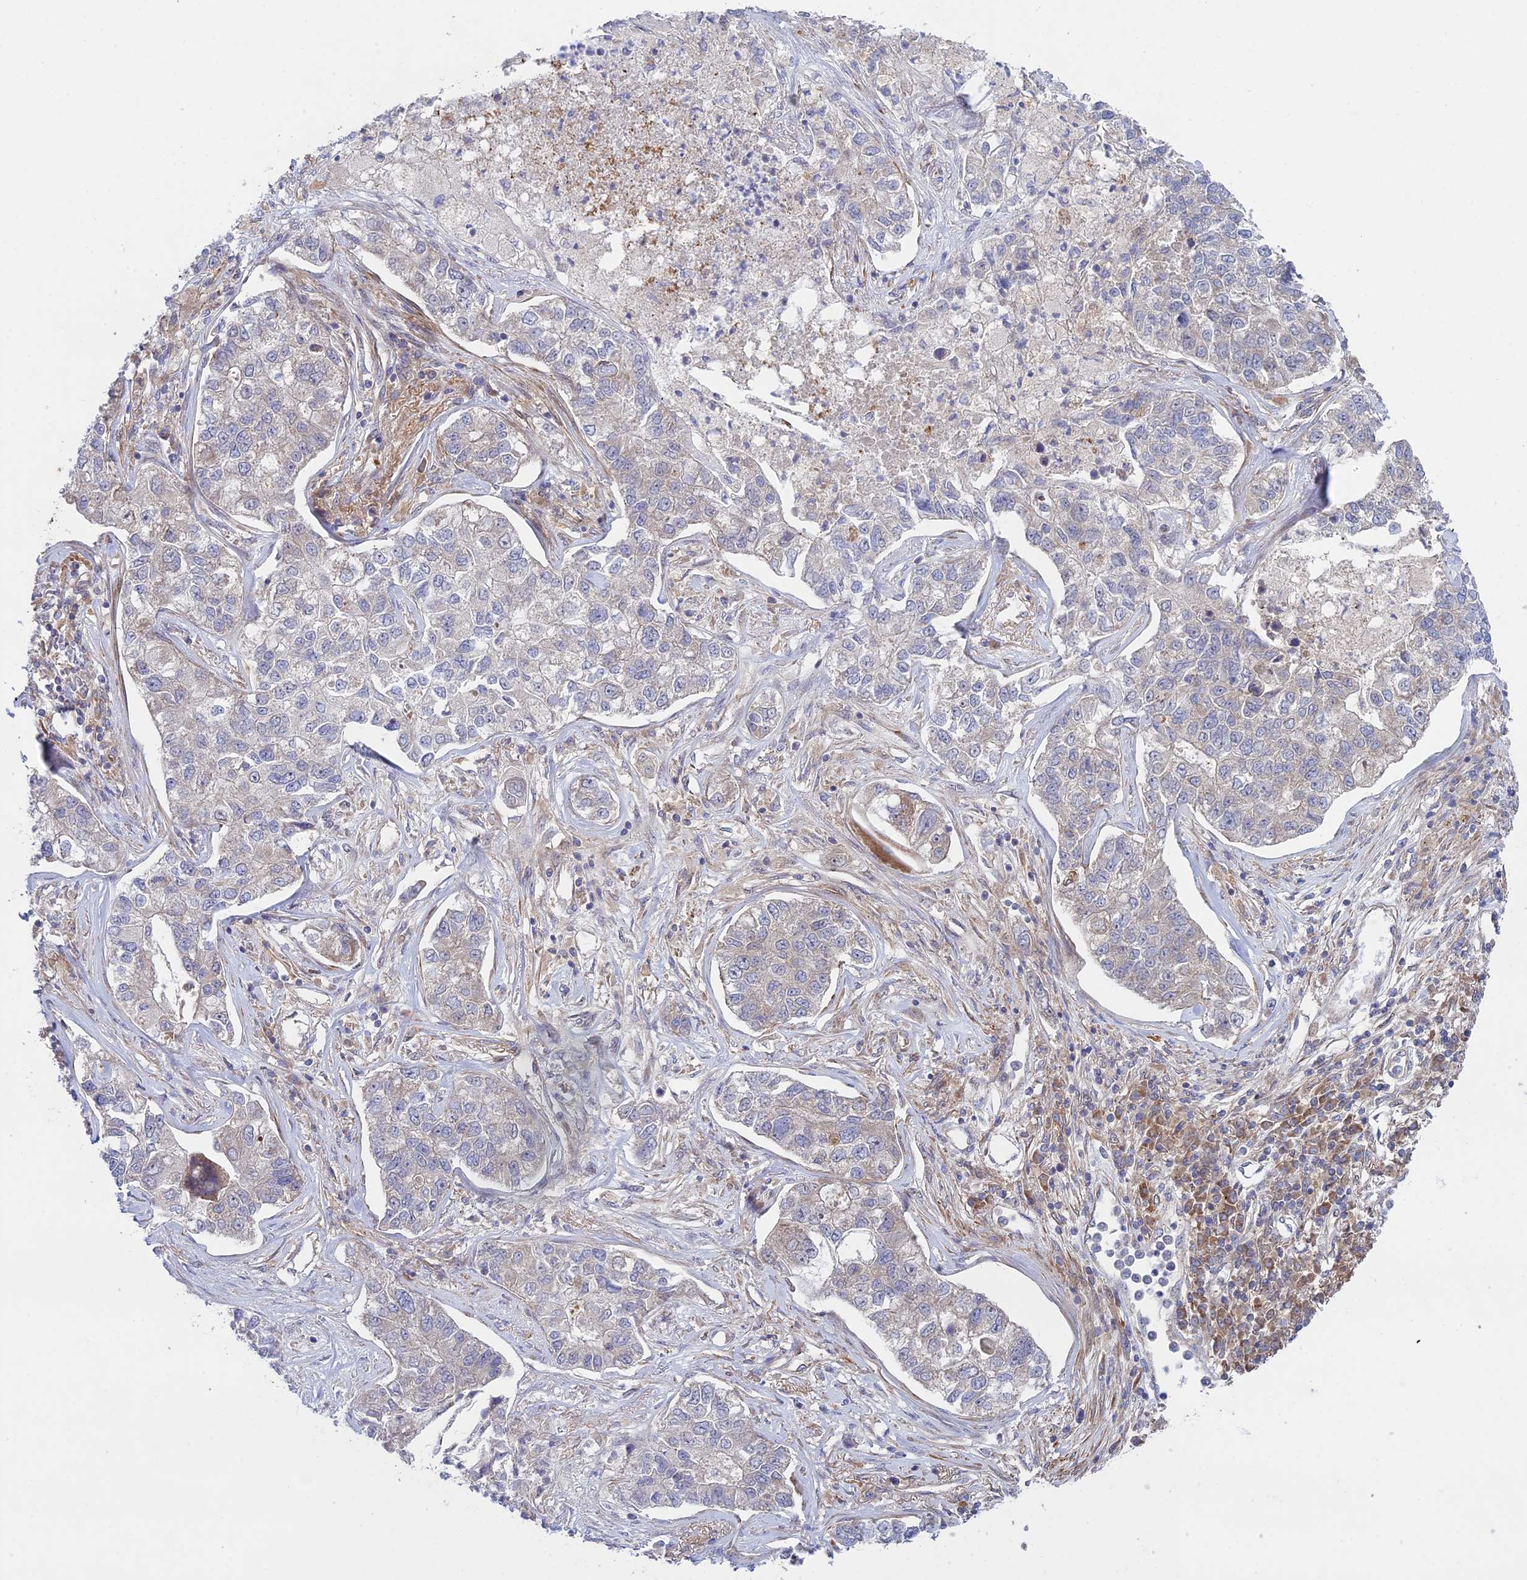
{"staining": {"intensity": "weak", "quantity": "<25%", "location": "cytoplasmic/membranous"}, "tissue": "lung cancer", "cell_type": "Tumor cells", "image_type": "cancer", "snomed": [{"axis": "morphology", "description": "Adenocarcinoma, NOS"}, {"axis": "topography", "description": "Lung"}], "caption": "Immunohistochemistry (IHC) histopathology image of neoplastic tissue: lung adenocarcinoma stained with DAB (3,3'-diaminobenzidine) exhibits no significant protein staining in tumor cells. Nuclei are stained in blue.", "gene": "INCA1", "patient": {"sex": "male", "age": 49}}